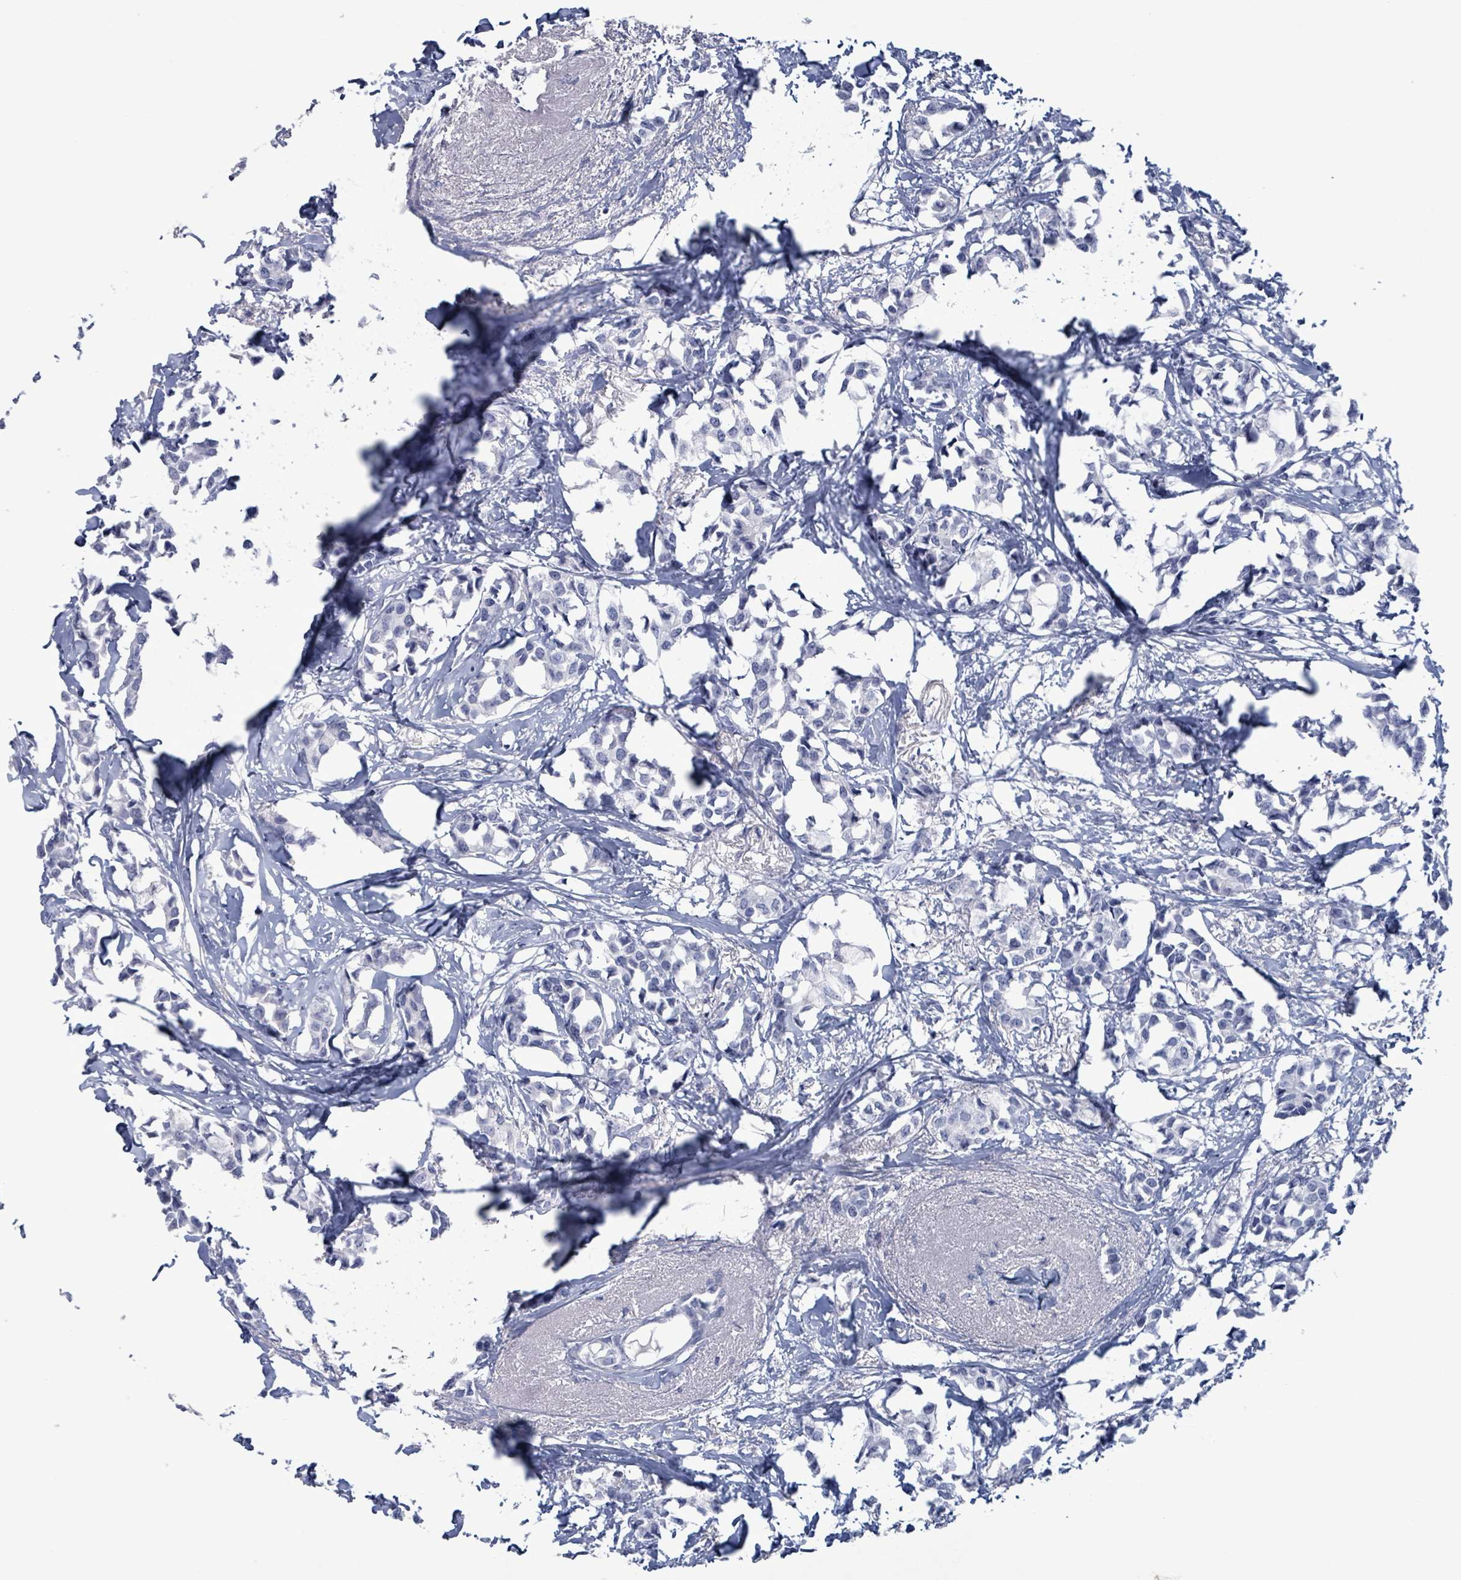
{"staining": {"intensity": "negative", "quantity": "none", "location": "none"}, "tissue": "breast cancer", "cell_type": "Tumor cells", "image_type": "cancer", "snomed": [{"axis": "morphology", "description": "Duct carcinoma"}, {"axis": "topography", "description": "Breast"}], "caption": "Immunohistochemical staining of breast cancer (intraductal carcinoma) shows no significant positivity in tumor cells.", "gene": "ZNF771", "patient": {"sex": "female", "age": 73}}